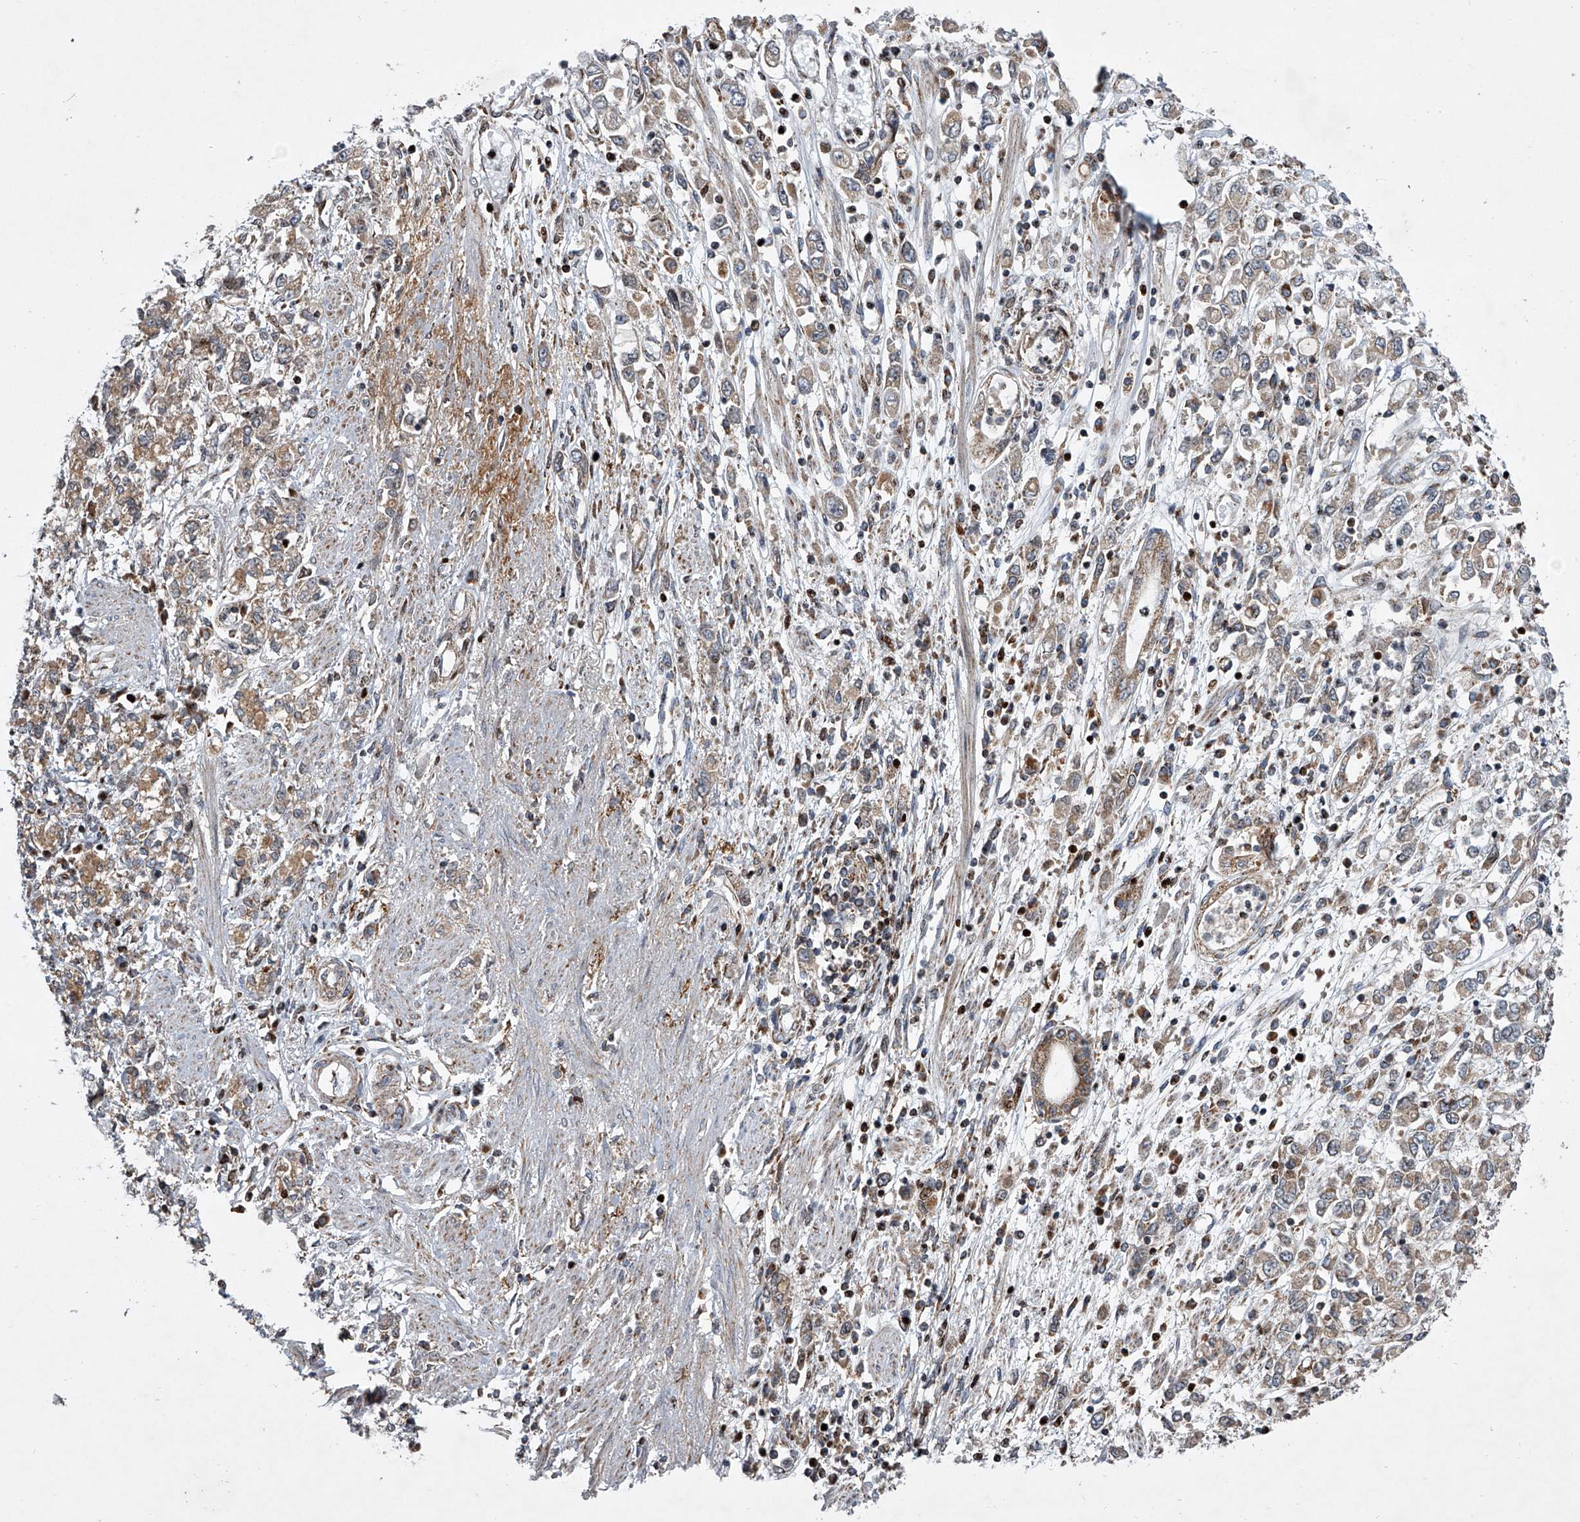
{"staining": {"intensity": "weak", "quantity": "25%-75%", "location": "cytoplasmic/membranous"}, "tissue": "stomach cancer", "cell_type": "Tumor cells", "image_type": "cancer", "snomed": [{"axis": "morphology", "description": "Adenocarcinoma, NOS"}, {"axis": "topography", "description": "Stomach"}], "caption": "Adenocarcinoma (stomach) stained with DAB (3,3'-diaminobenzidine) IHC shows low levels of weak cytoplasmic/membranous expression in about 25%-75% of tumor cells.", "gene": "STRADA", "patient": {"sex": "female", "age": 76}}